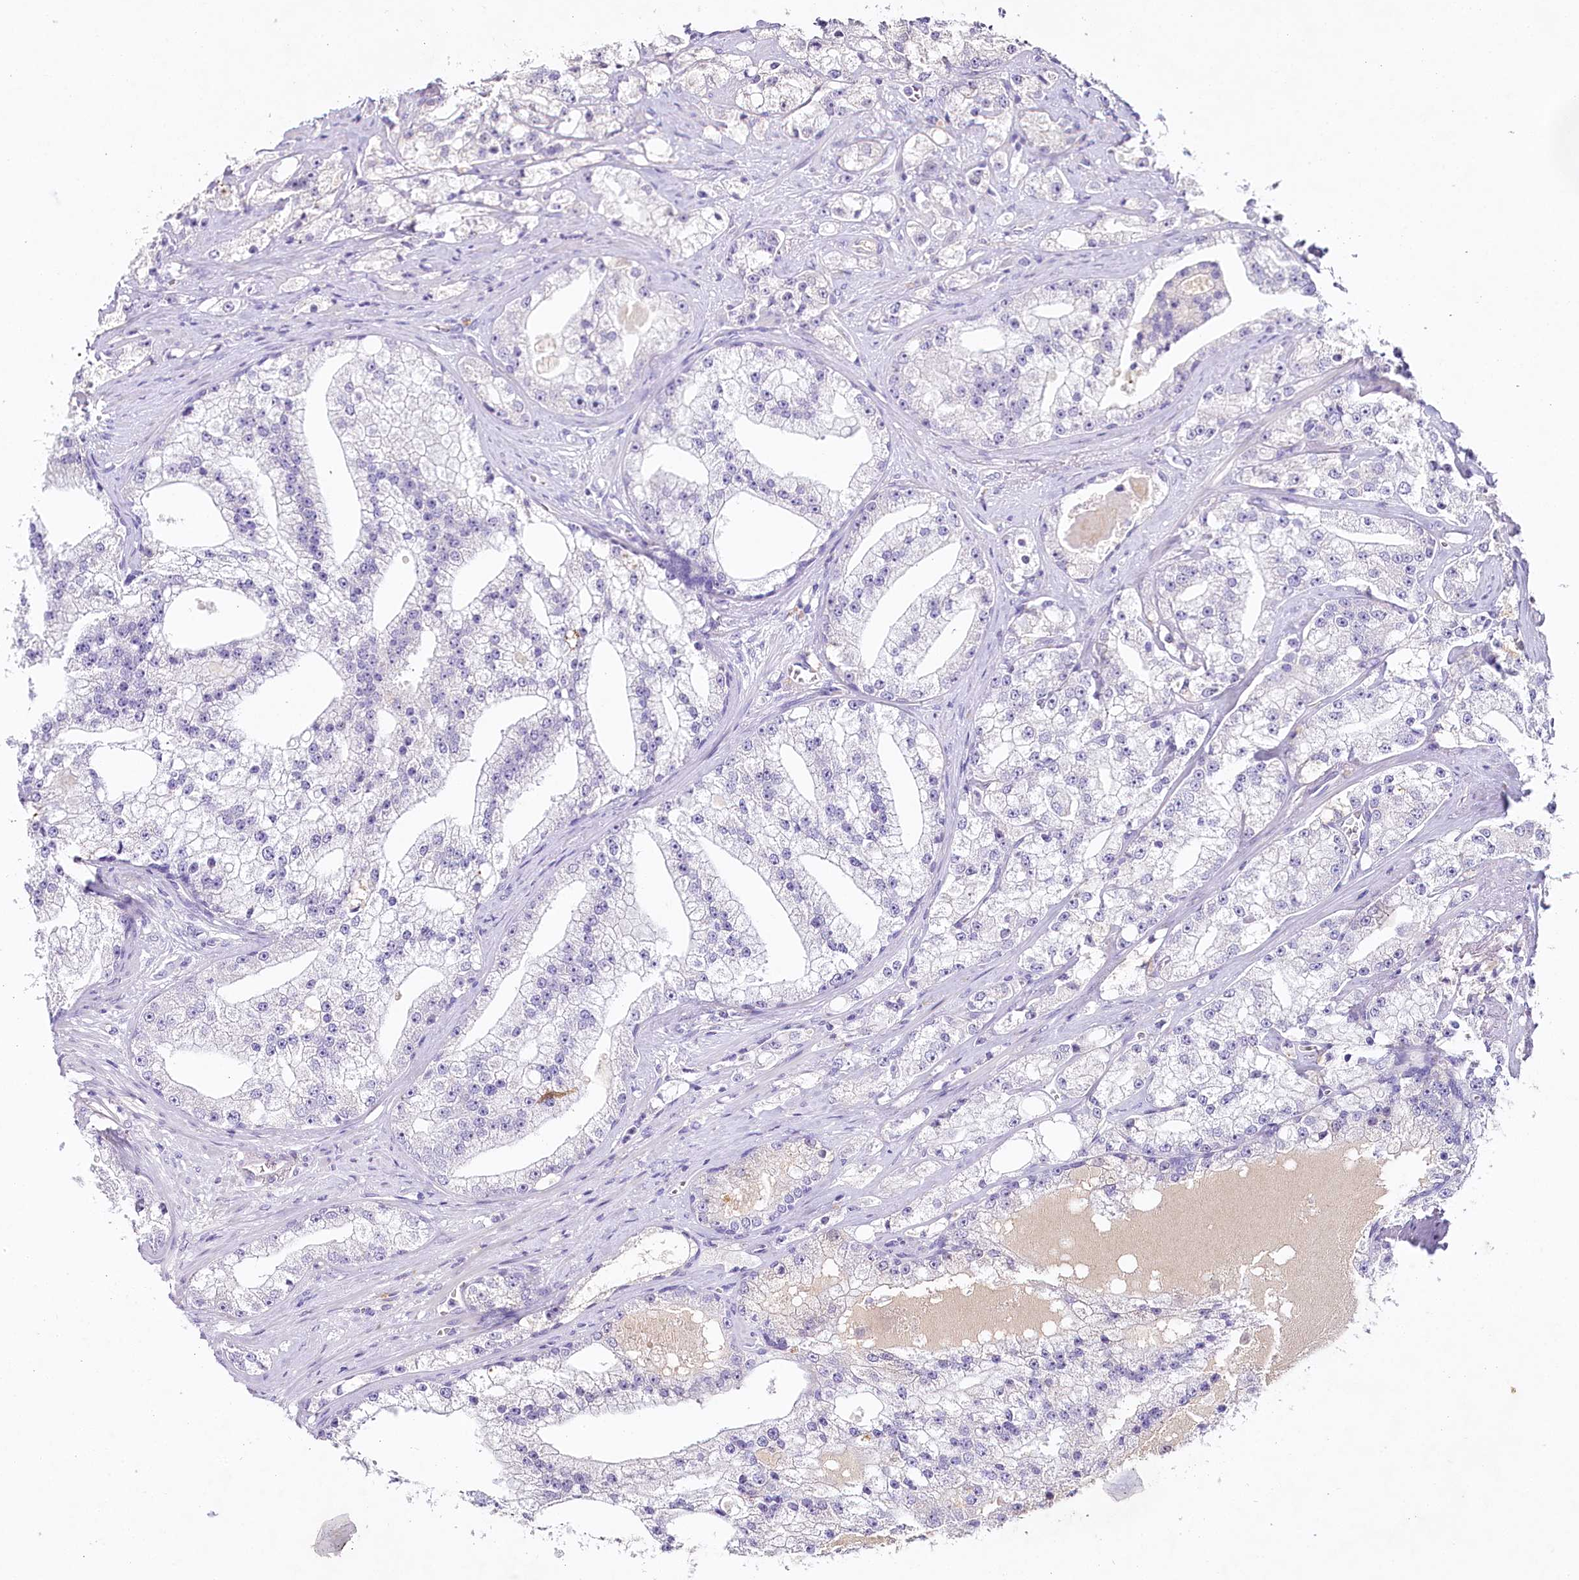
{"staining": {"intensity": "negative", "quantity": "none", "location": "none"}, "tissue": "prostate cancer", "cell_type": "Tumor cells", "image_type": "cancer", "snomed": [{"axis": "morphology", "description": "Adenocarcinoma, High grade"}, {"axis": "topography", "description": "Prostate"}], "caption": "The IHC image has no significant positivity in tumor cells of prostate adenocarcinoma (high-grade) tissue.", "gene": "HPD", "patient": {"sex": "male", "age": 64}}